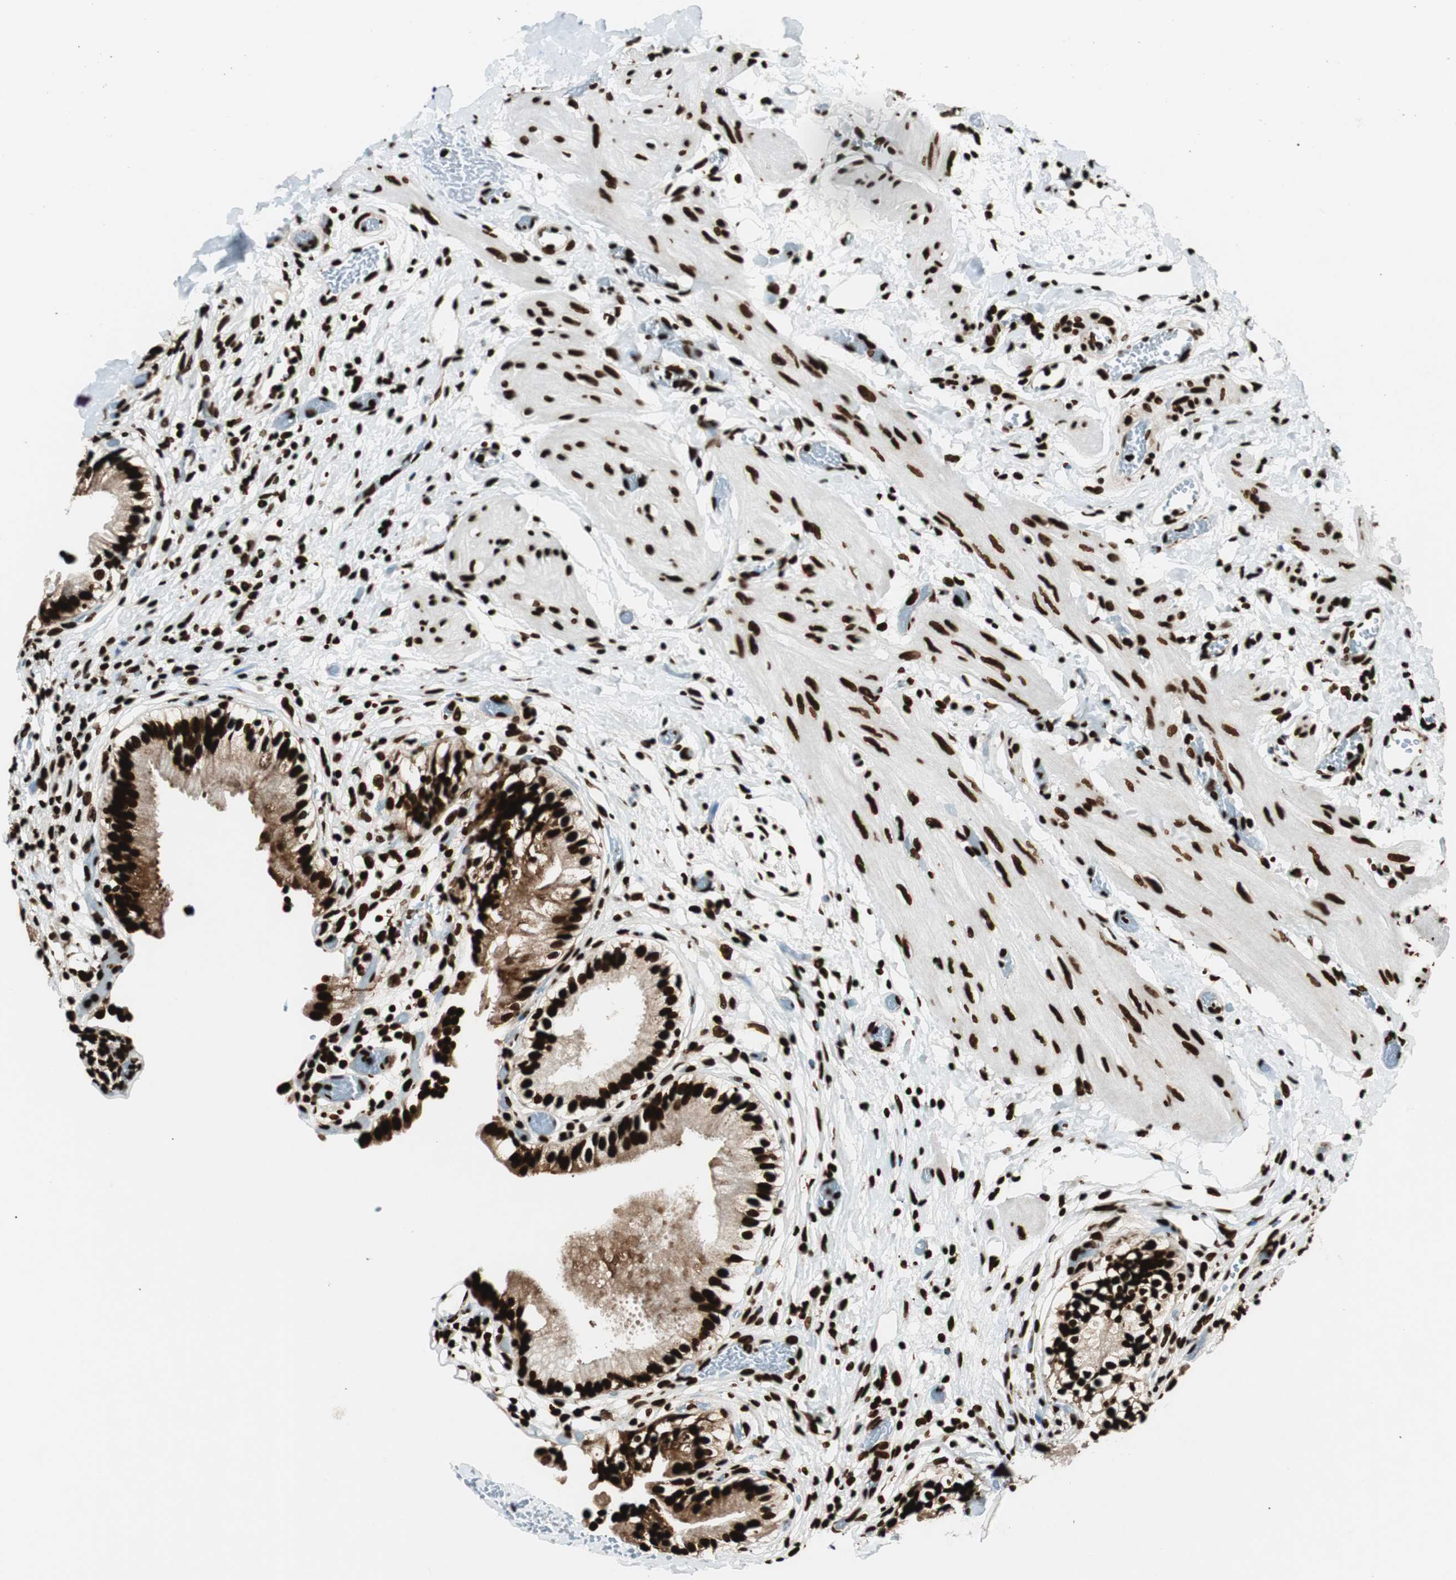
{"staining": {"intensity": "strong", "quantity": ">75%", "location": "nuclear"}, "tissue": "gallbladder", "cell_type": "Glandular cells", "image_type": "normal", "snomed": [{"axis": "morphology", "description": "Normal tissue, NOS"}, {"axis": "topography", "description": "Gallbladder"}], "caption": "Immunohistochemistry (DAB) staining of benign gallbladder demonstrates strong nuclear protein expression in approximately >75% of glandular cells. (IHC, brightfield microscopy, high magnification).", "gene": "EWSR1", "patient": {"sex": "male", "age": 65}}